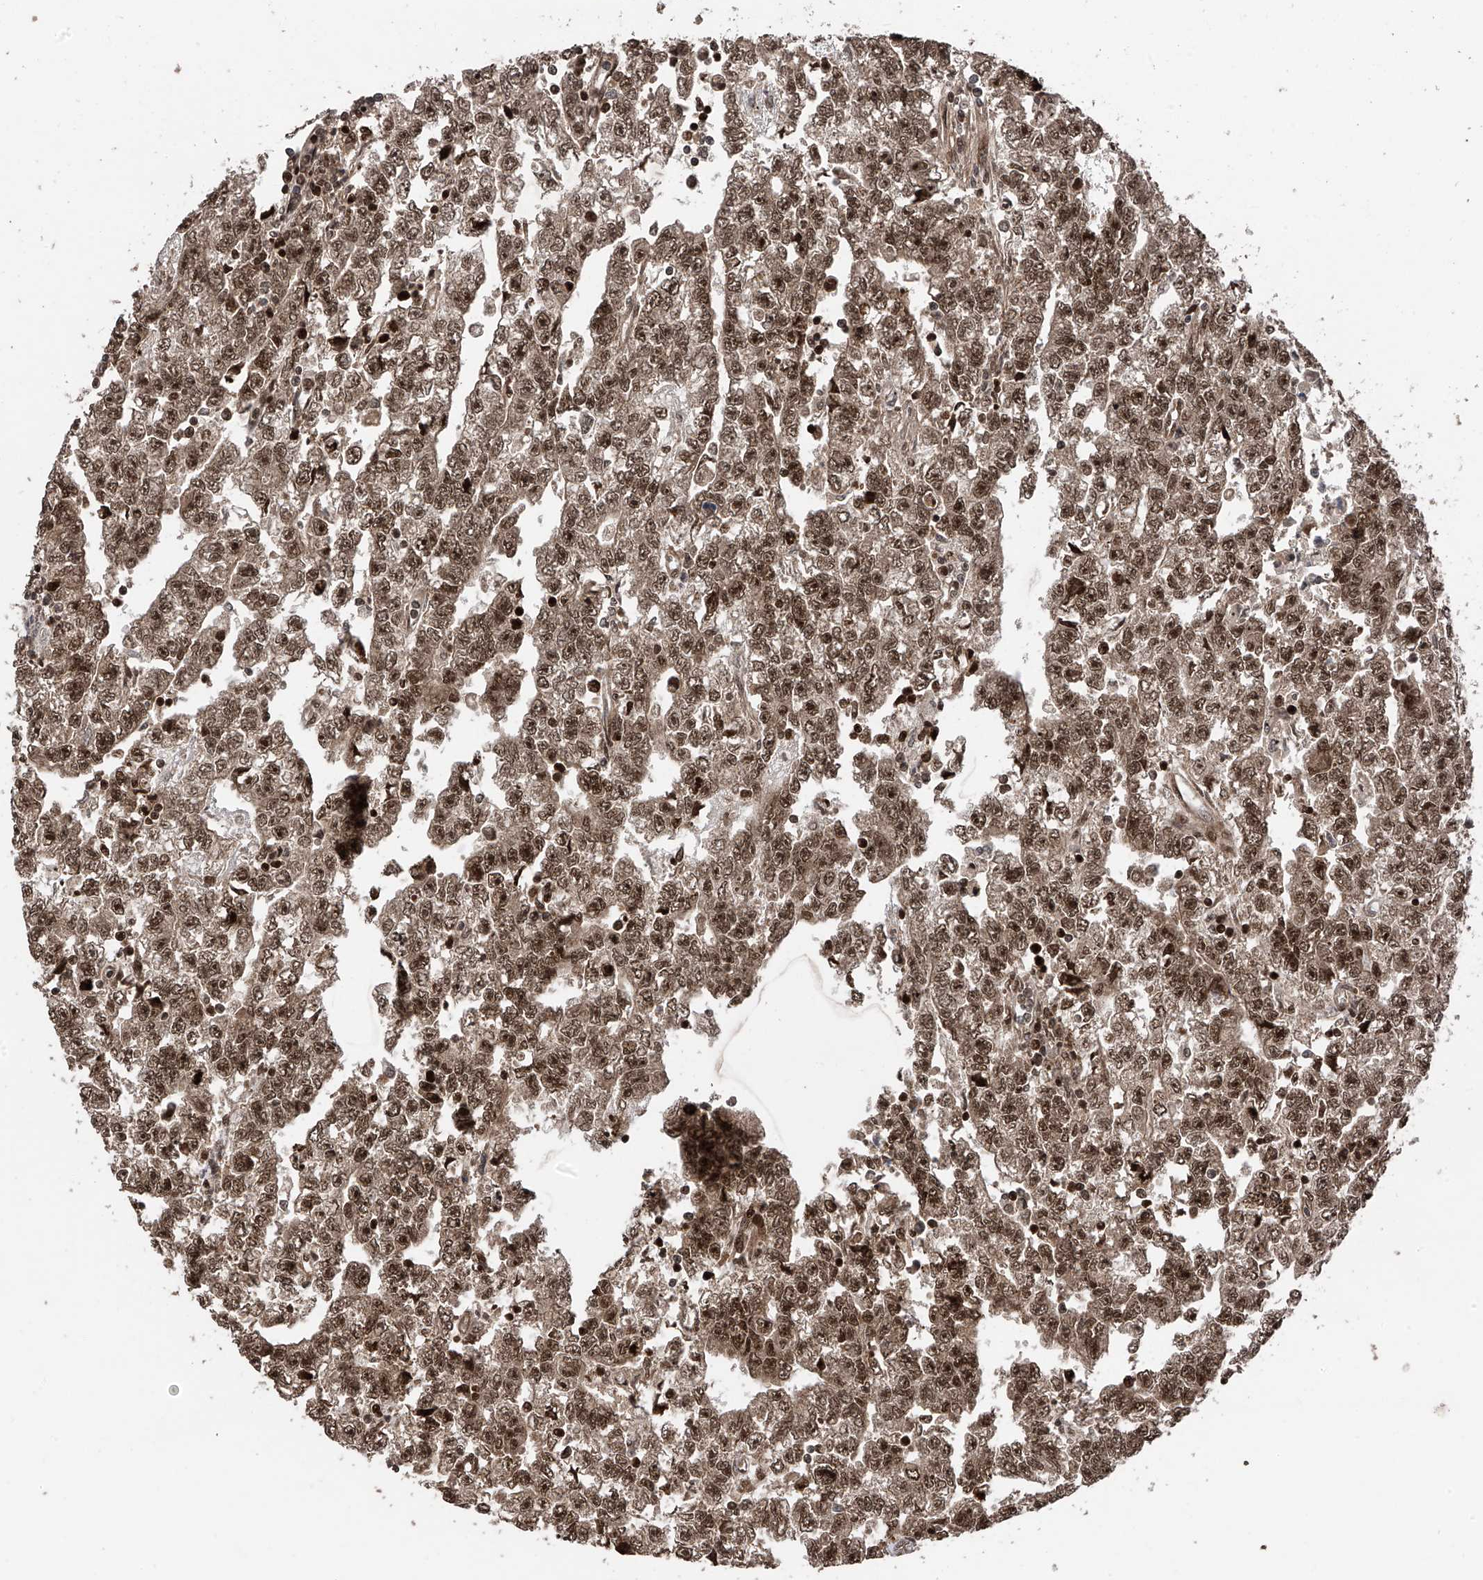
{"staining": {"intensity": "strong", "quantity": ">75%", "location": "nuclear"}, "tissue": "testis cancer", "cell_type": "Tumor cells", "image_type": "cancer", "snomed": [{"axis": "morphology", "description": "Carcinoma, Embryonal, NOS"}, {"axis": "topography", "description": "Testis"}], "caption": "Immunohistochemistry image of human testis embryonal carcinoma stained for a protein (brown), which displays high levels of strong nuclear expression in about >75% of tumor cells.", "gene": "DNAJC9", "patient": {"sex": "male", "age": 25}}